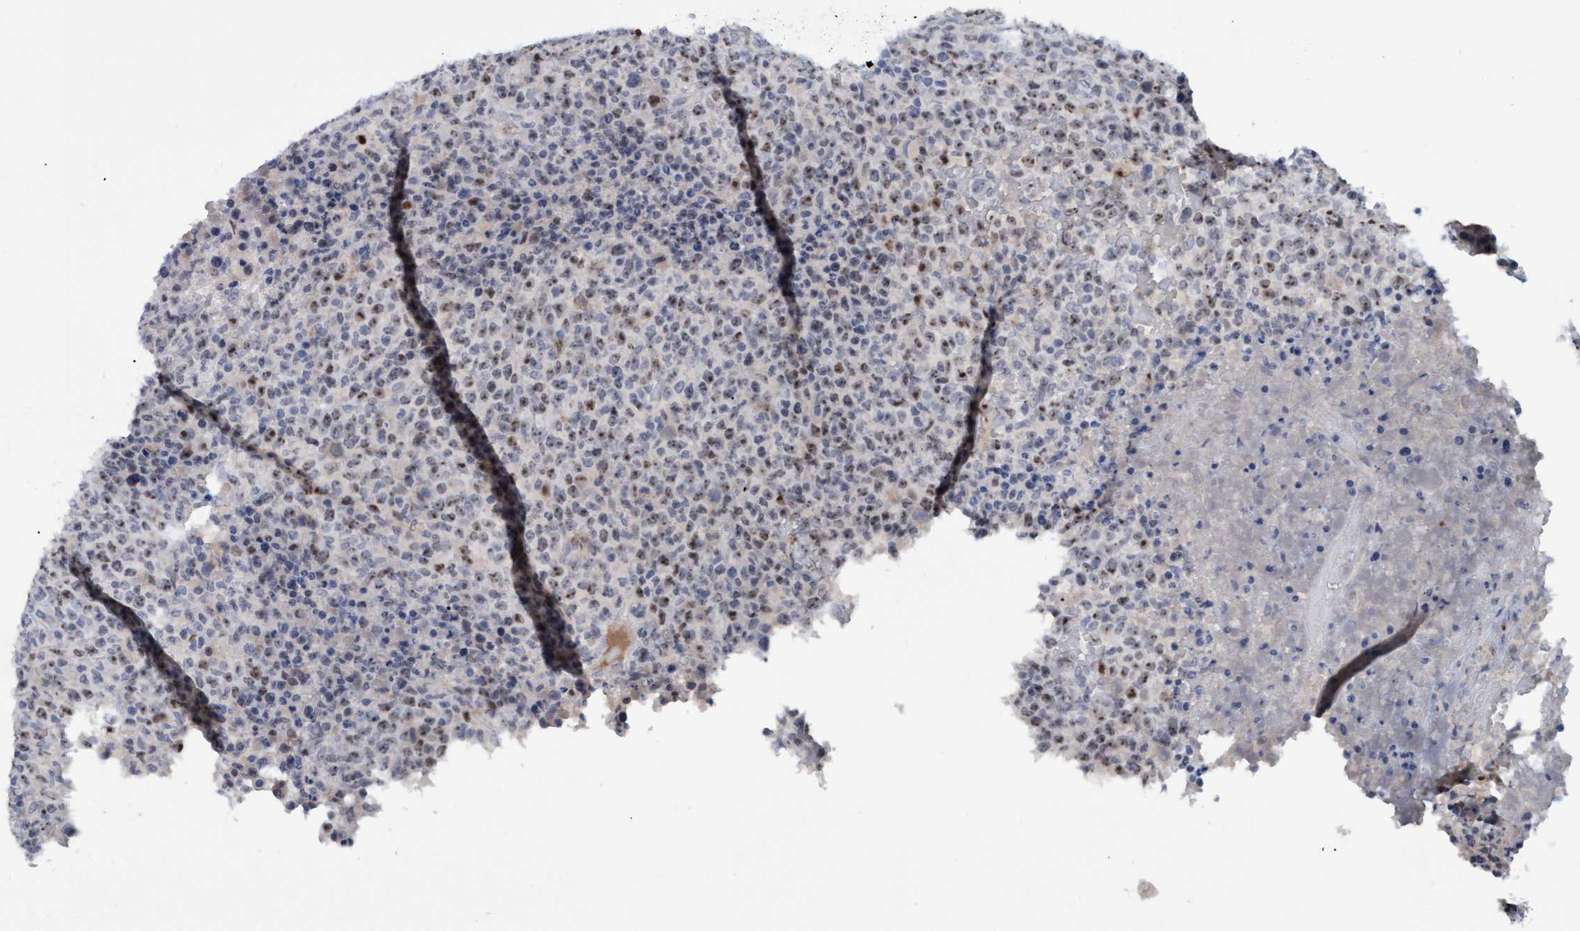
{"staining": {"intensity": "moderate", "quantity": ">75%", "location": "nuclear"}, "tissue": "lymphoma", "cell_type": "Tumor cells", "image_type": "cancer", "snomed": [{"axis": "morphology", "description": "Malignant lymphoma, non-Hodgkin's type, High grade"}, {"axis": "topography", "description": "Lymph node"}], "caption": "Protein analysis of lymphoma tissue shows moderate nuclear positivity in approximately >75% of tumor cells.", "gene": "PINX1", "patient": {"sex": "male", "age": 13}}